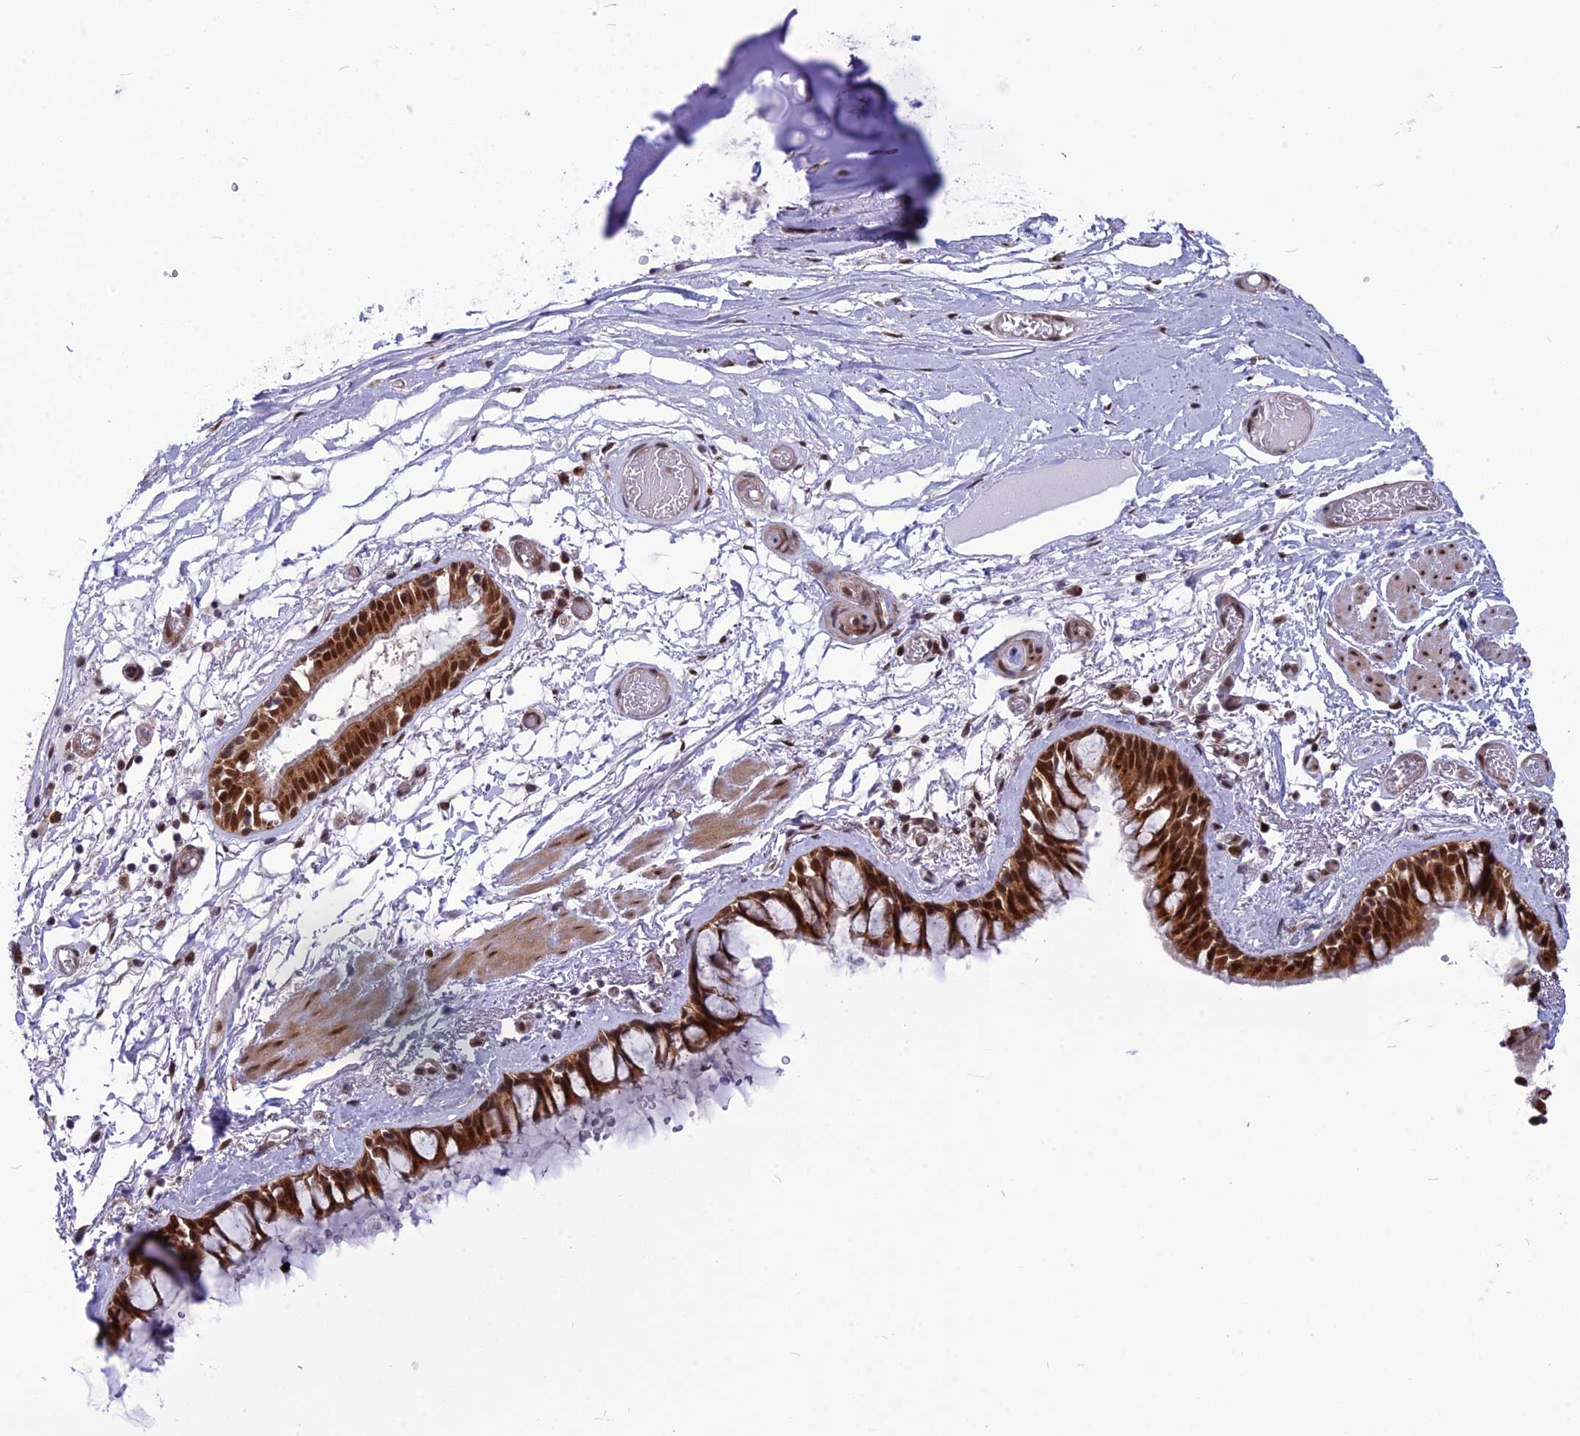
{"staining": {"intensity": "strong", "quantity": ">75%", "location": "cytoplasmic/membranous,nuclear"}, "tissue": "bronchus", "cell_type": "Respiratory epithelial cells", "image_type": "normal", "snomed": [{"axis": "morphology", "description": "Normal tissue, NOS"}, {"axis": "topography", "description": "Cartilage tissue"}], "caption": "Bronchus stained with DAB (3,3'-diaminobenzidine) immunohistochemistry (IHC) reveals high levels of strong cytoplasmic/membranous,nuclear positivity in approximately >75% of respiratory epithelial cells.", "gene": "RTRAF", "patient": {"sex": "male", "age": 63}}